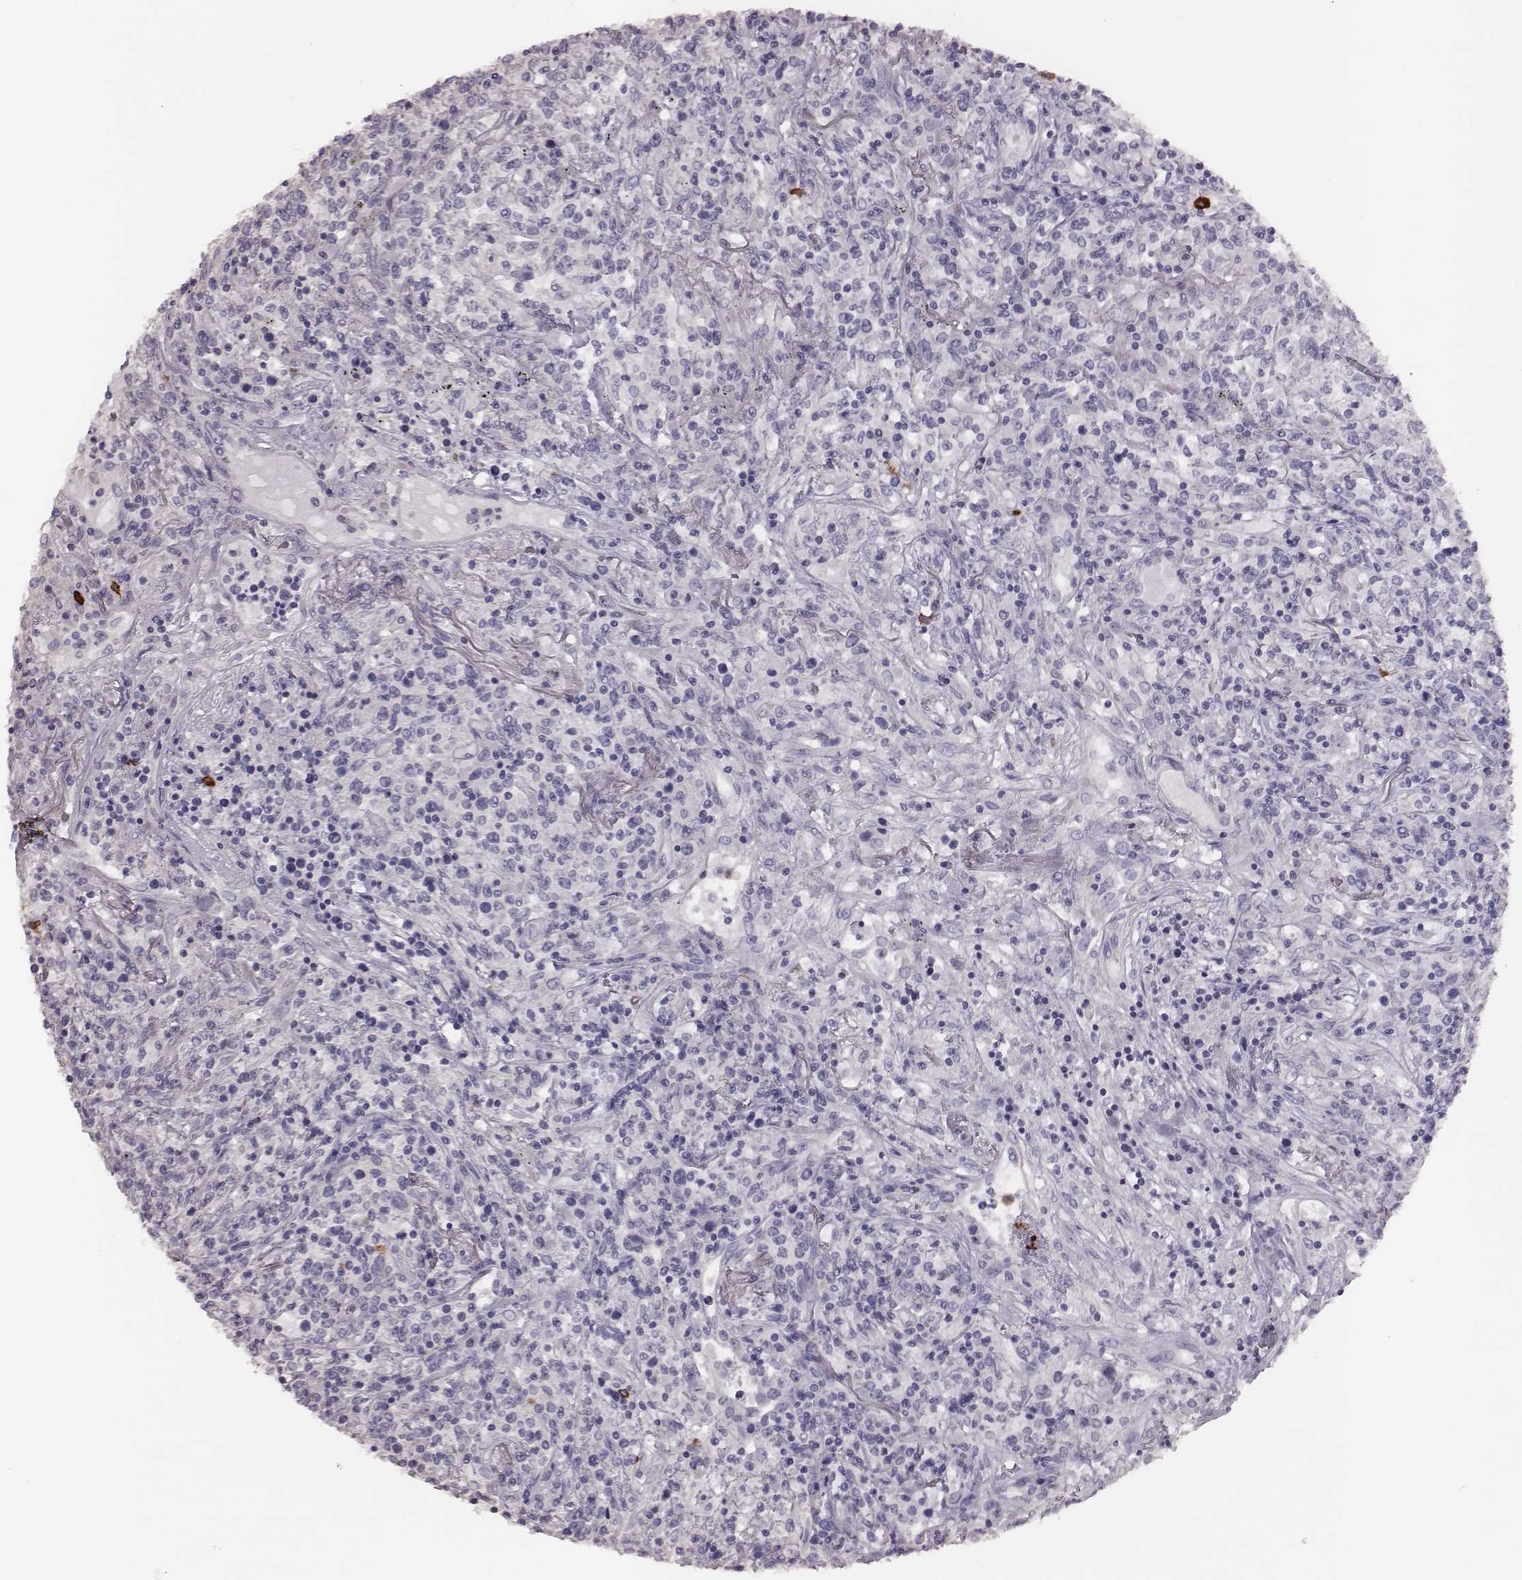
{"staining": {"intensity": "negative", "quantity": "none", "location": "none"}, "tissue": "lymphoma", "cell_type": "Tumor cells", "image_type": "cancer", "snomed": [{"axis": "morphology", "description": "Malignant lymphoma, non-Hodgkin's type, High grade"}, {"axis": "topography", "description": "Lung"}], "caption": "An IHC photomicrograph of malignant lymphoma, non-Hodgkin's type (high-grade) is shown. There is no staining in tumor cells of malignant lymphoma, non-Hodgkin's type (high-grade). (Stains: DAB immunohistochemistry (IHC) with hematoxylin counter stain, Microscopy: brightfield microscopy at high magnification).", "gene": "P2RY10", "patient": {"sex": "male", "age": 79}}